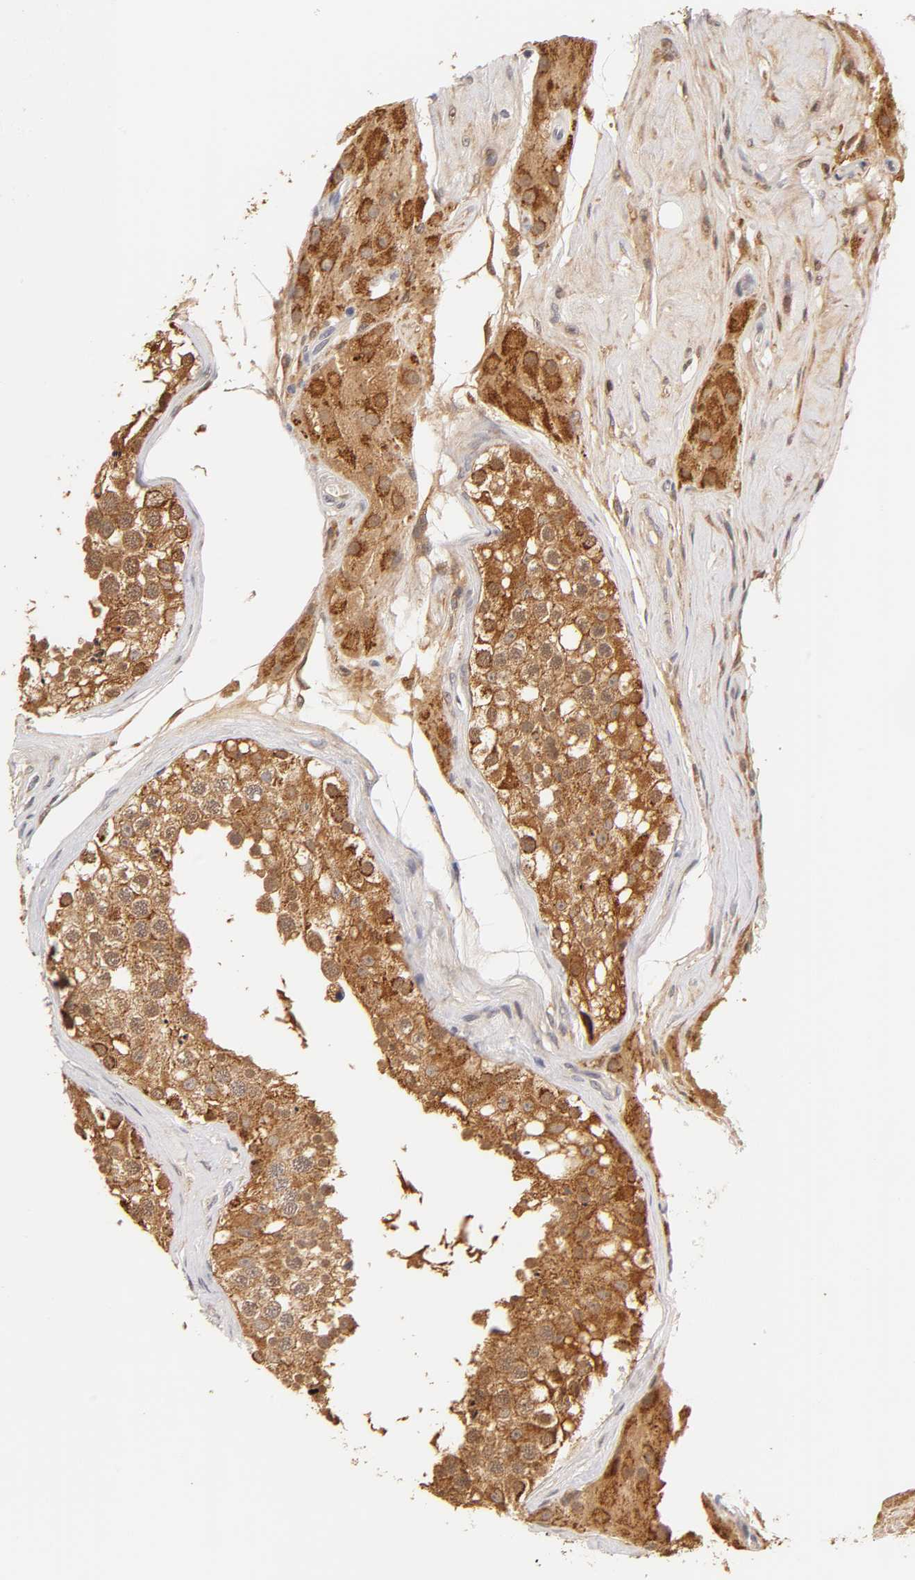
{"staining": {"intensity": "strong", "quantity": ">75%", "location": "cytoplasmic/membranous,nuclear"}, "tissue": "testis", "cell_type": "Cells in seminiferous ducts", "image_type": "normal", "snomed": [{"axis": "morphology", "description": "Normal tissue, NOS"}, {"axis": "topography", "description": "Testis"}], "caption": "There is high levels of strong cytoplasmic/membranous,nuclear staining in cells in seminiferous ducts of benign testis, as demonstrated by immunohistochemical staining (brown color).", "gene": "GSTZ1", "patient": {"sex": "male", "age": 68}}